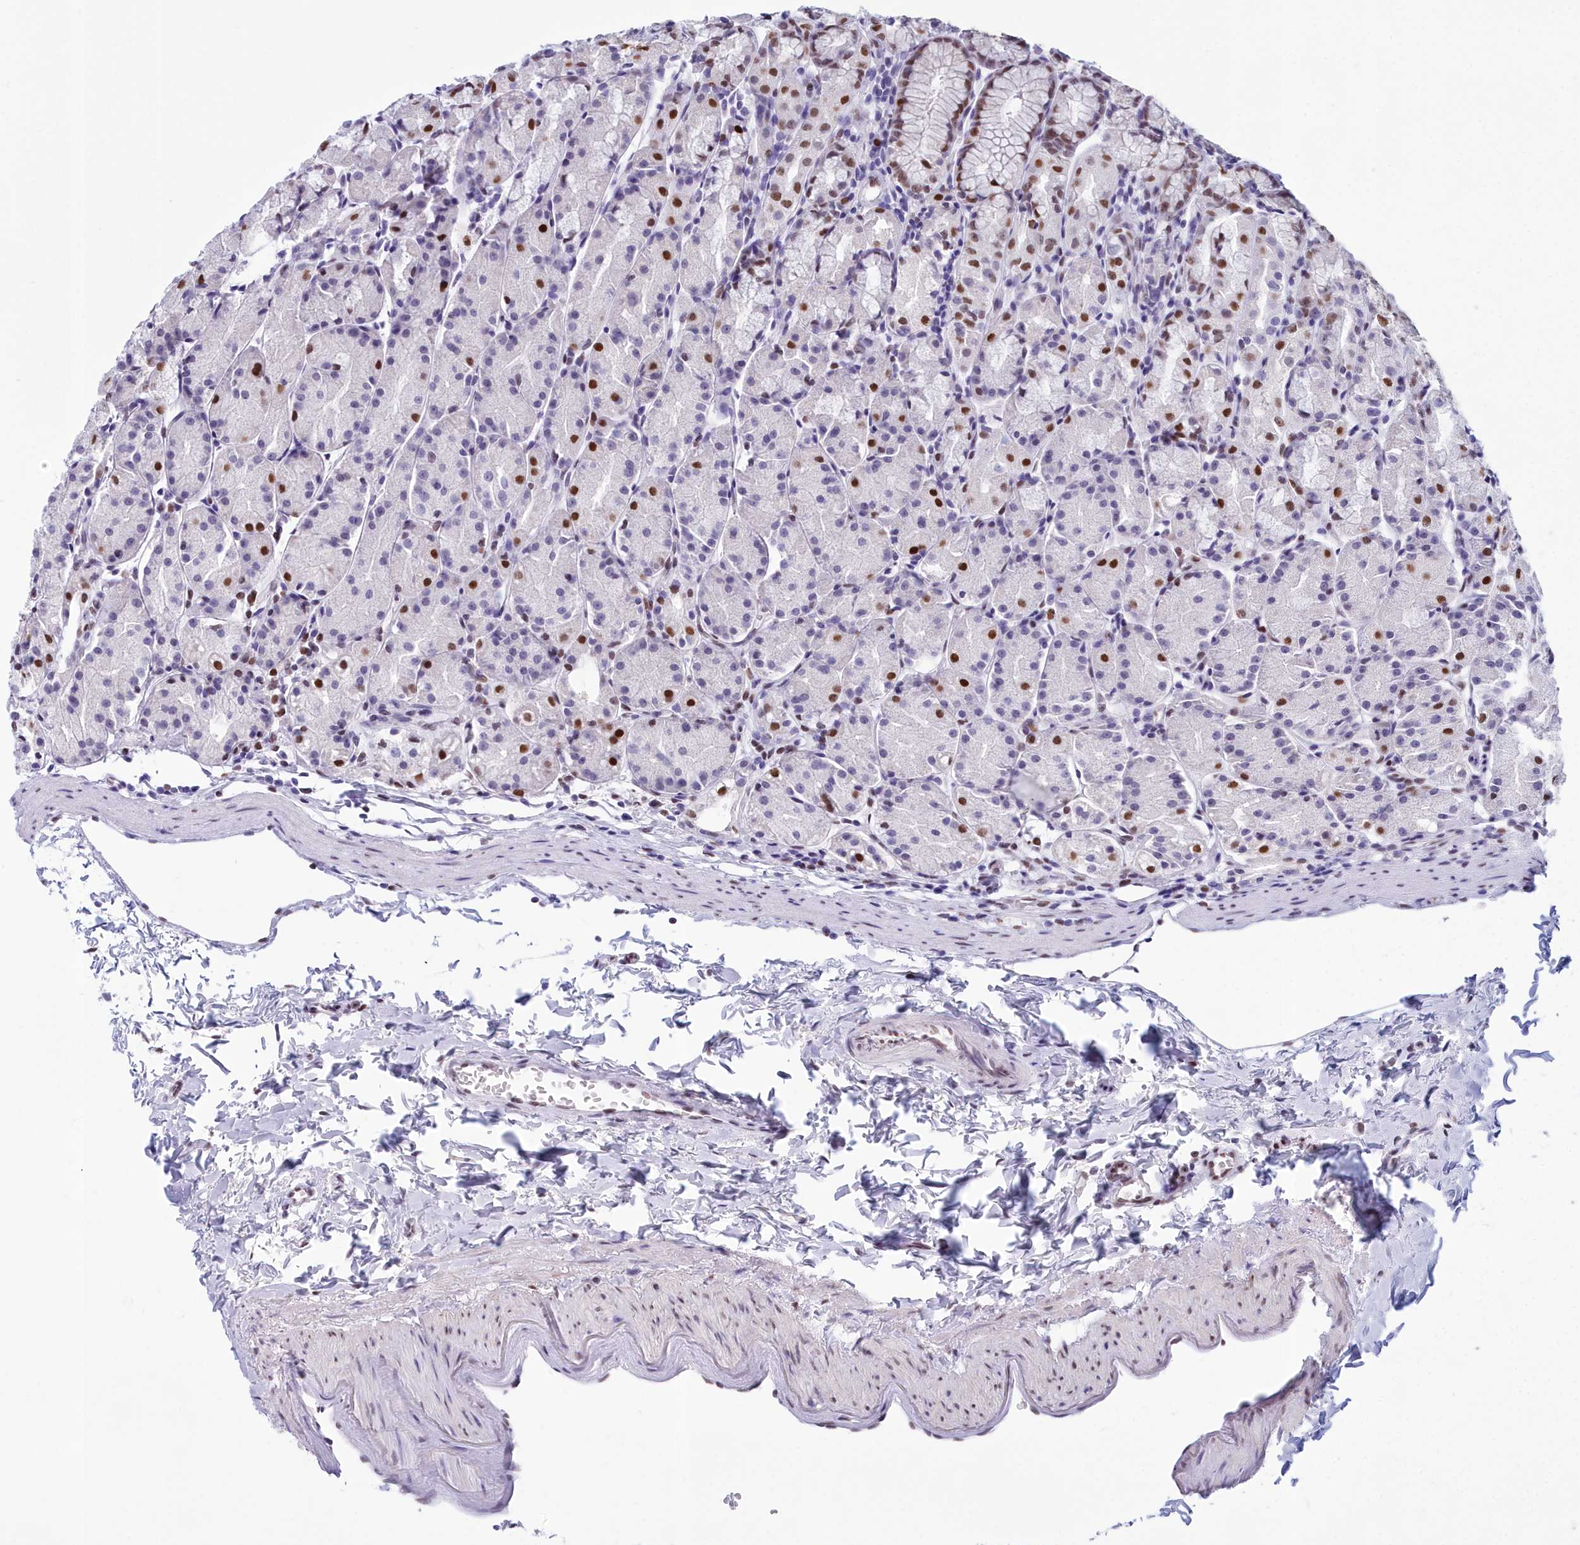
{"staining": {"intensity": "strong", "quantity": "<25%", "location": "nuclear"}, "tissue": "stomach", "cell_type": "Glandular cells", "image_type": "normal", "snomed": [{"axis": "morphology", "description": "Normal tissue, NOS"}, {"axis": "topography", "description": "Stomach, upper"}], "caption": "Glandular cells demonstrate strong nuclear staining in about <25% of cells in benign stomach. The protein is shown in brown color, while the nuclei are stained blue.", "gene": "CDC26", "patient": {"sex": "male", "age": 47}}